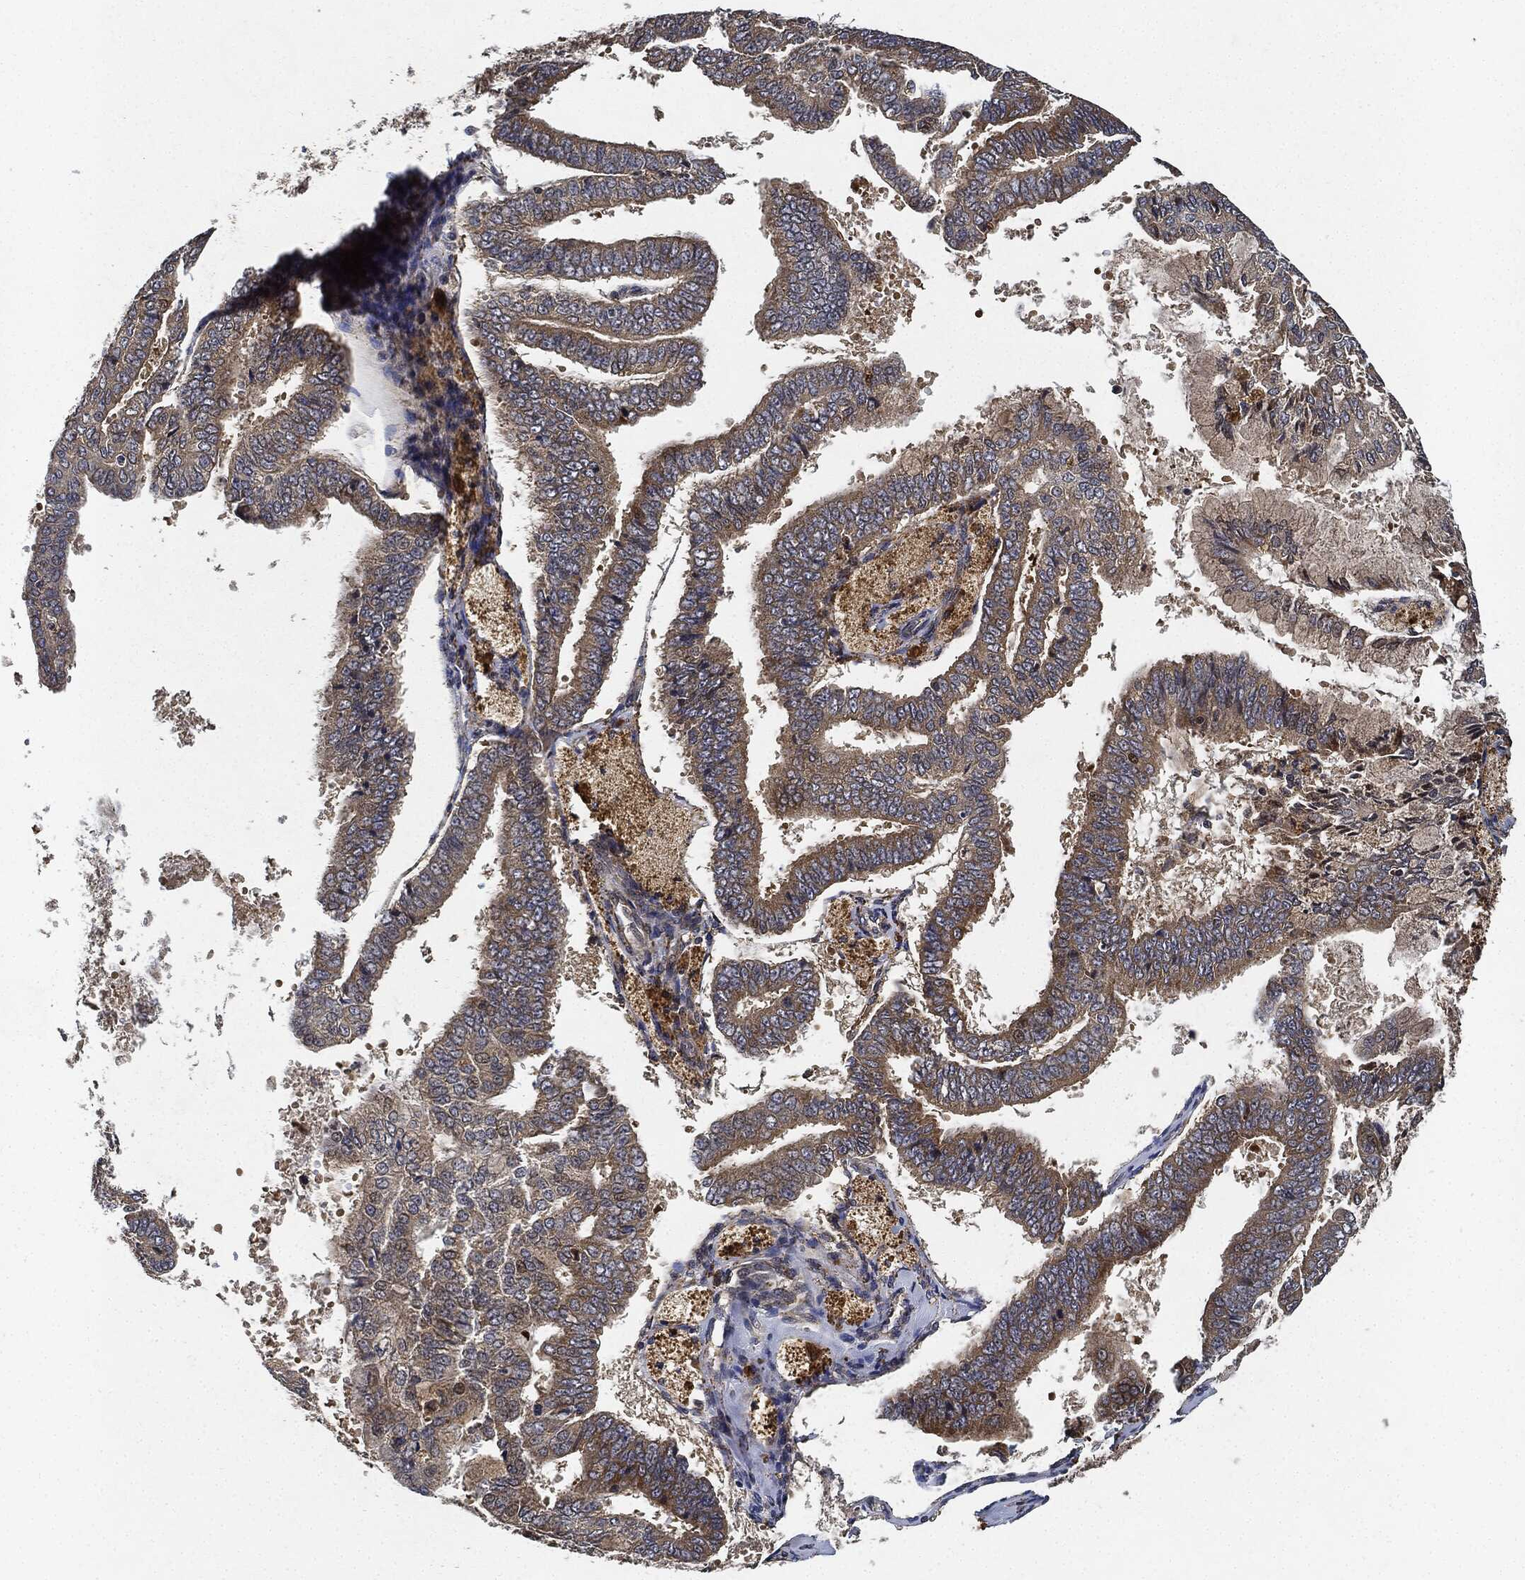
{"staining": {"intensity": "weak", "quantity": "25%-75%", "location": "cytoplasmic/membranous"}, "tissue": "endometrial cancer", "cell_type": "Tumor cells", "image_type": "cancer", "snomed": [{"axis": "morphology", "description": "Adenocarcinoma, NOS"}, {"axis": "topography", "description": "Endometrium"}], "caption": "This is a micrograph of immunohistochemistry staining of endometrial cancer (adenocarcinoma), which shows weak positivity in the cytoplasmic/membranous of tumor cells.", "gene": "MLST8", "patient": {"sex": "female", "age": 63}}